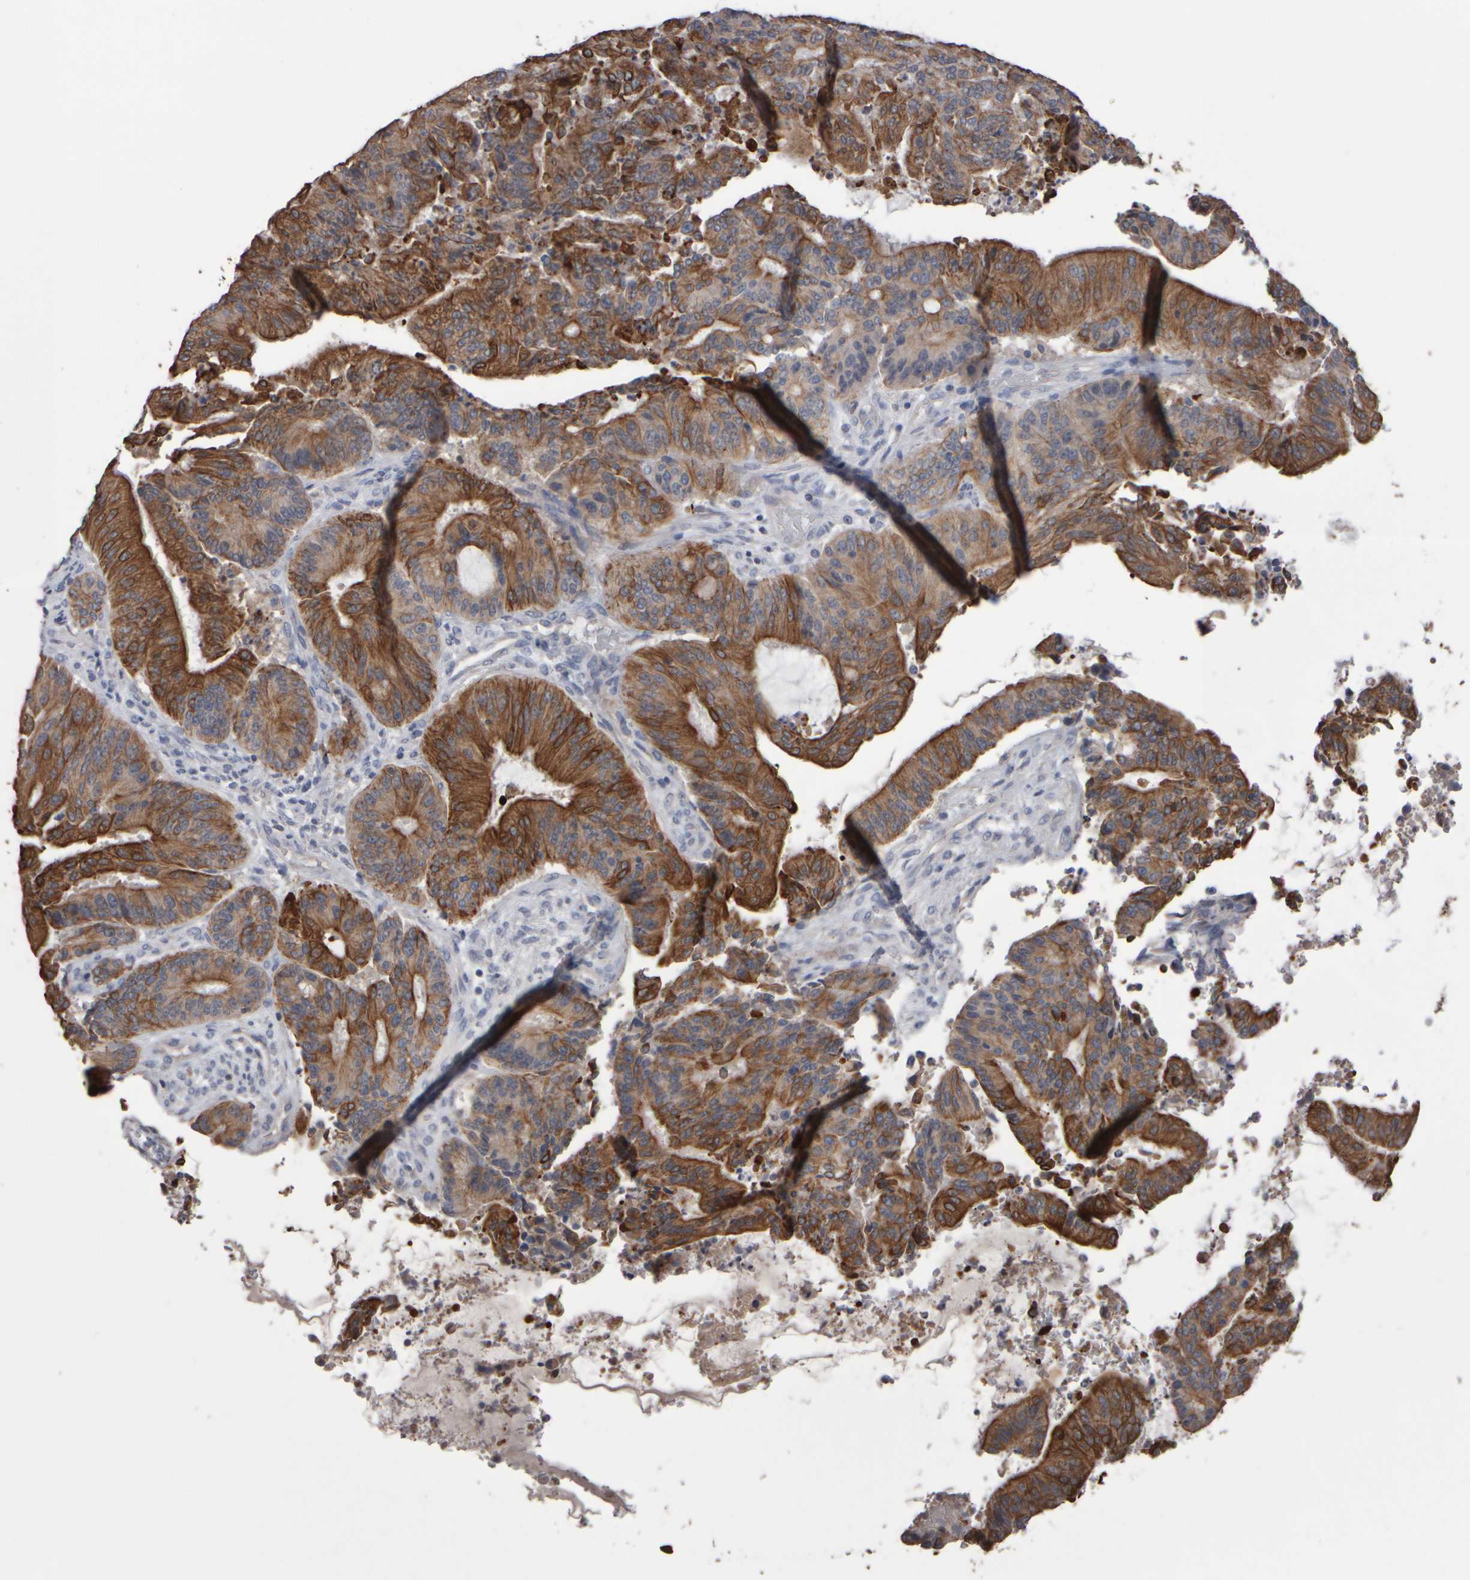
{"staining": {"intensity": "strong", "quantity": ">75%", "location": "cytoplasmic/membranous"}, "tissue": "liver cancer", "cell_type": "Tumor cells", "image_type": "cancer", "snomed": [{"axis": "morphology", "description": "Normal tissue, NOS"}, {"axis": "morphology", "description": "Cholangiocarcinoma"}, {"axis": "topography", "description": "Liver"}, {"axis": "topography", "description": "Peripheral nerve tissue"}], "caption": "A high amount of strong cytoplasmic/membranous staining is appreciated in approximately >75% of tumor cells in cholangiocarcinoma (liver) tissue.", "gene": "EPHX2", "patient": {"sex": "female", "age": 73}}